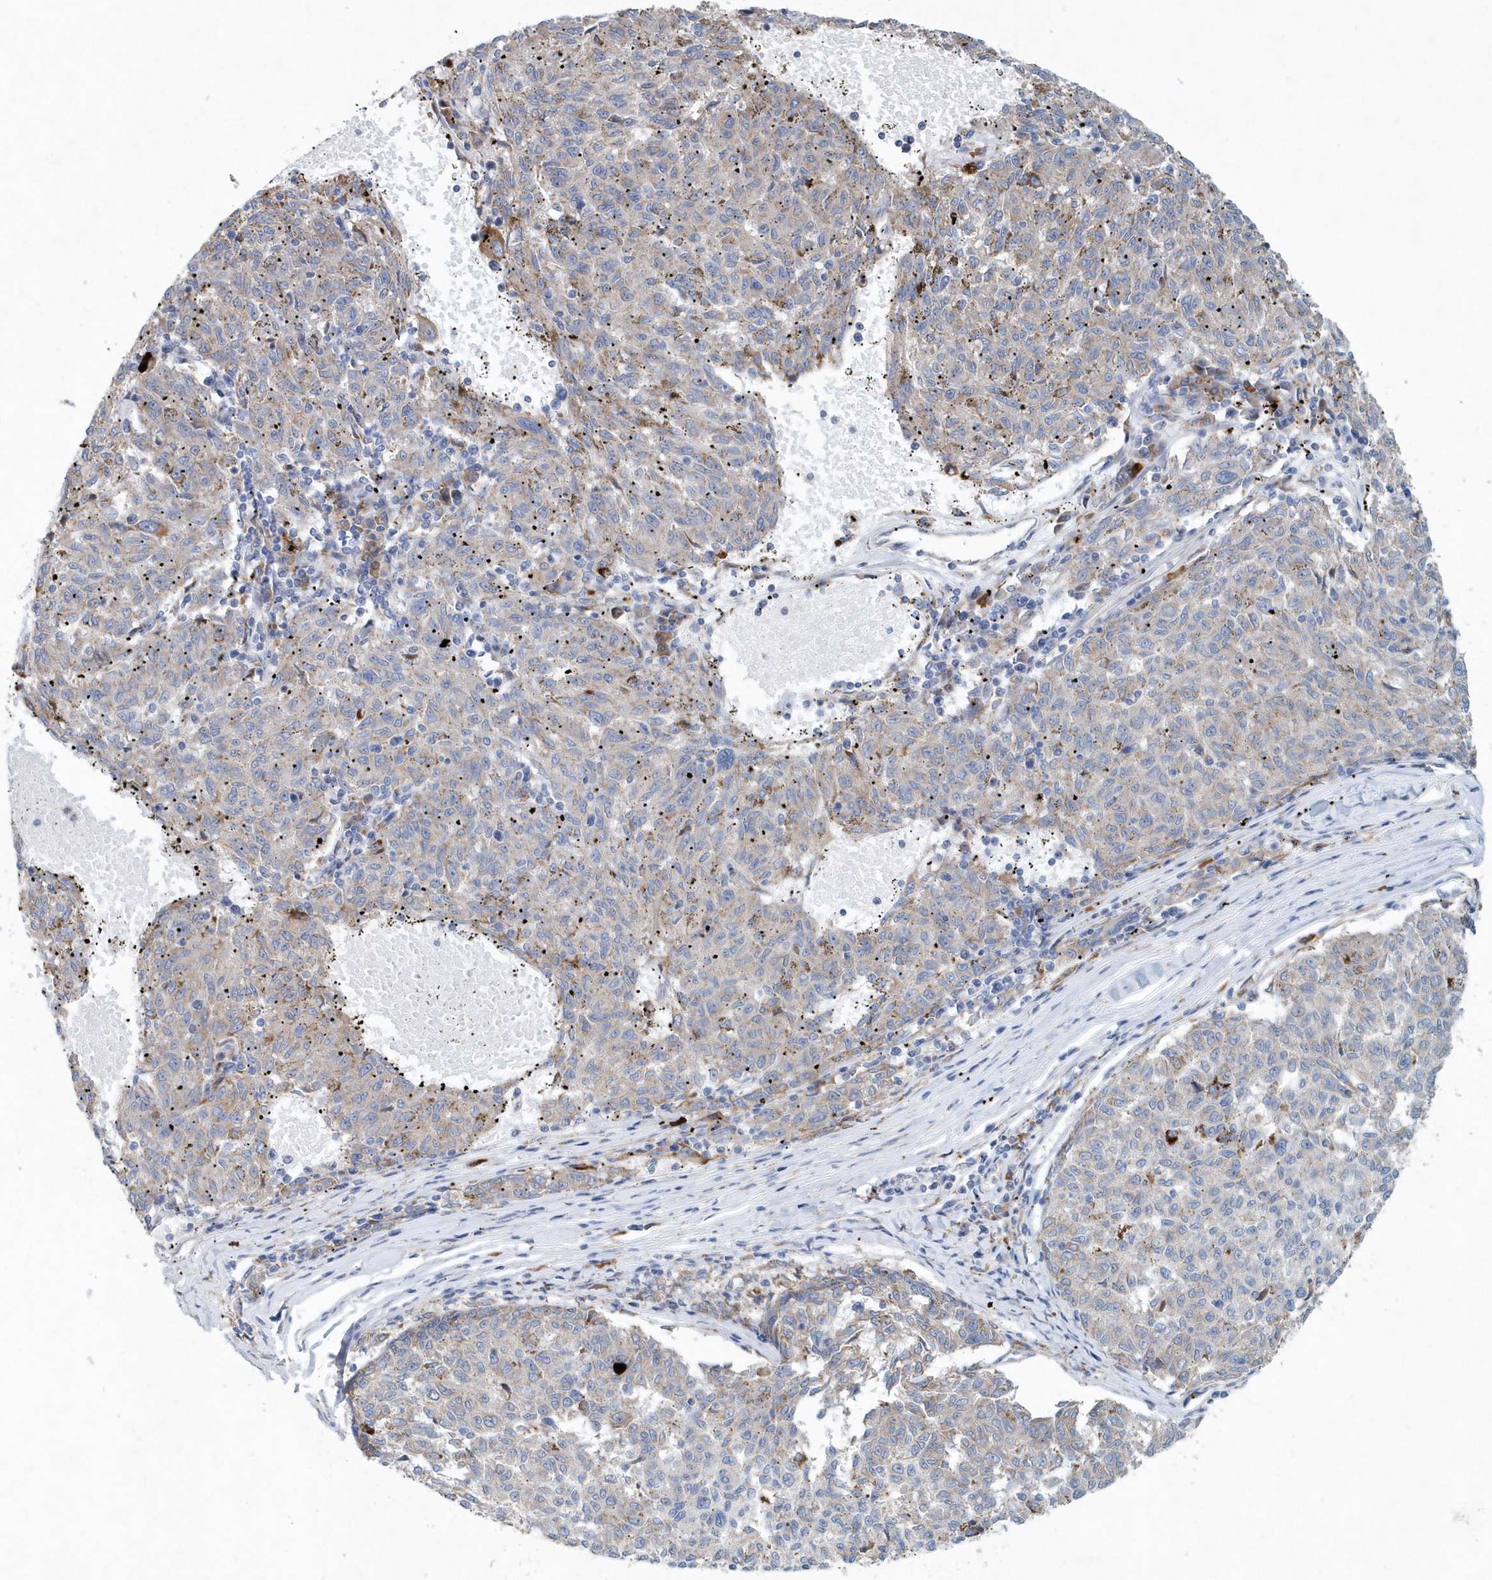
{"staining": {"intensity": "negative", "quantity": "none", "location": "none"}, "tissue": "melanoma", "cell_type": "Tumor cells", "image_type": "cancer", "snomed": [{"axis": "morphology", "description": "Malignant melanoma, NOS"}, {"axis": "topography", "description": "Skin"}], "caption": "The histopathology image reveals no staining of tumor cells in malignant melanoma.", "gene": "PFN2", "patient": {"sex": "female", "age": 72}}